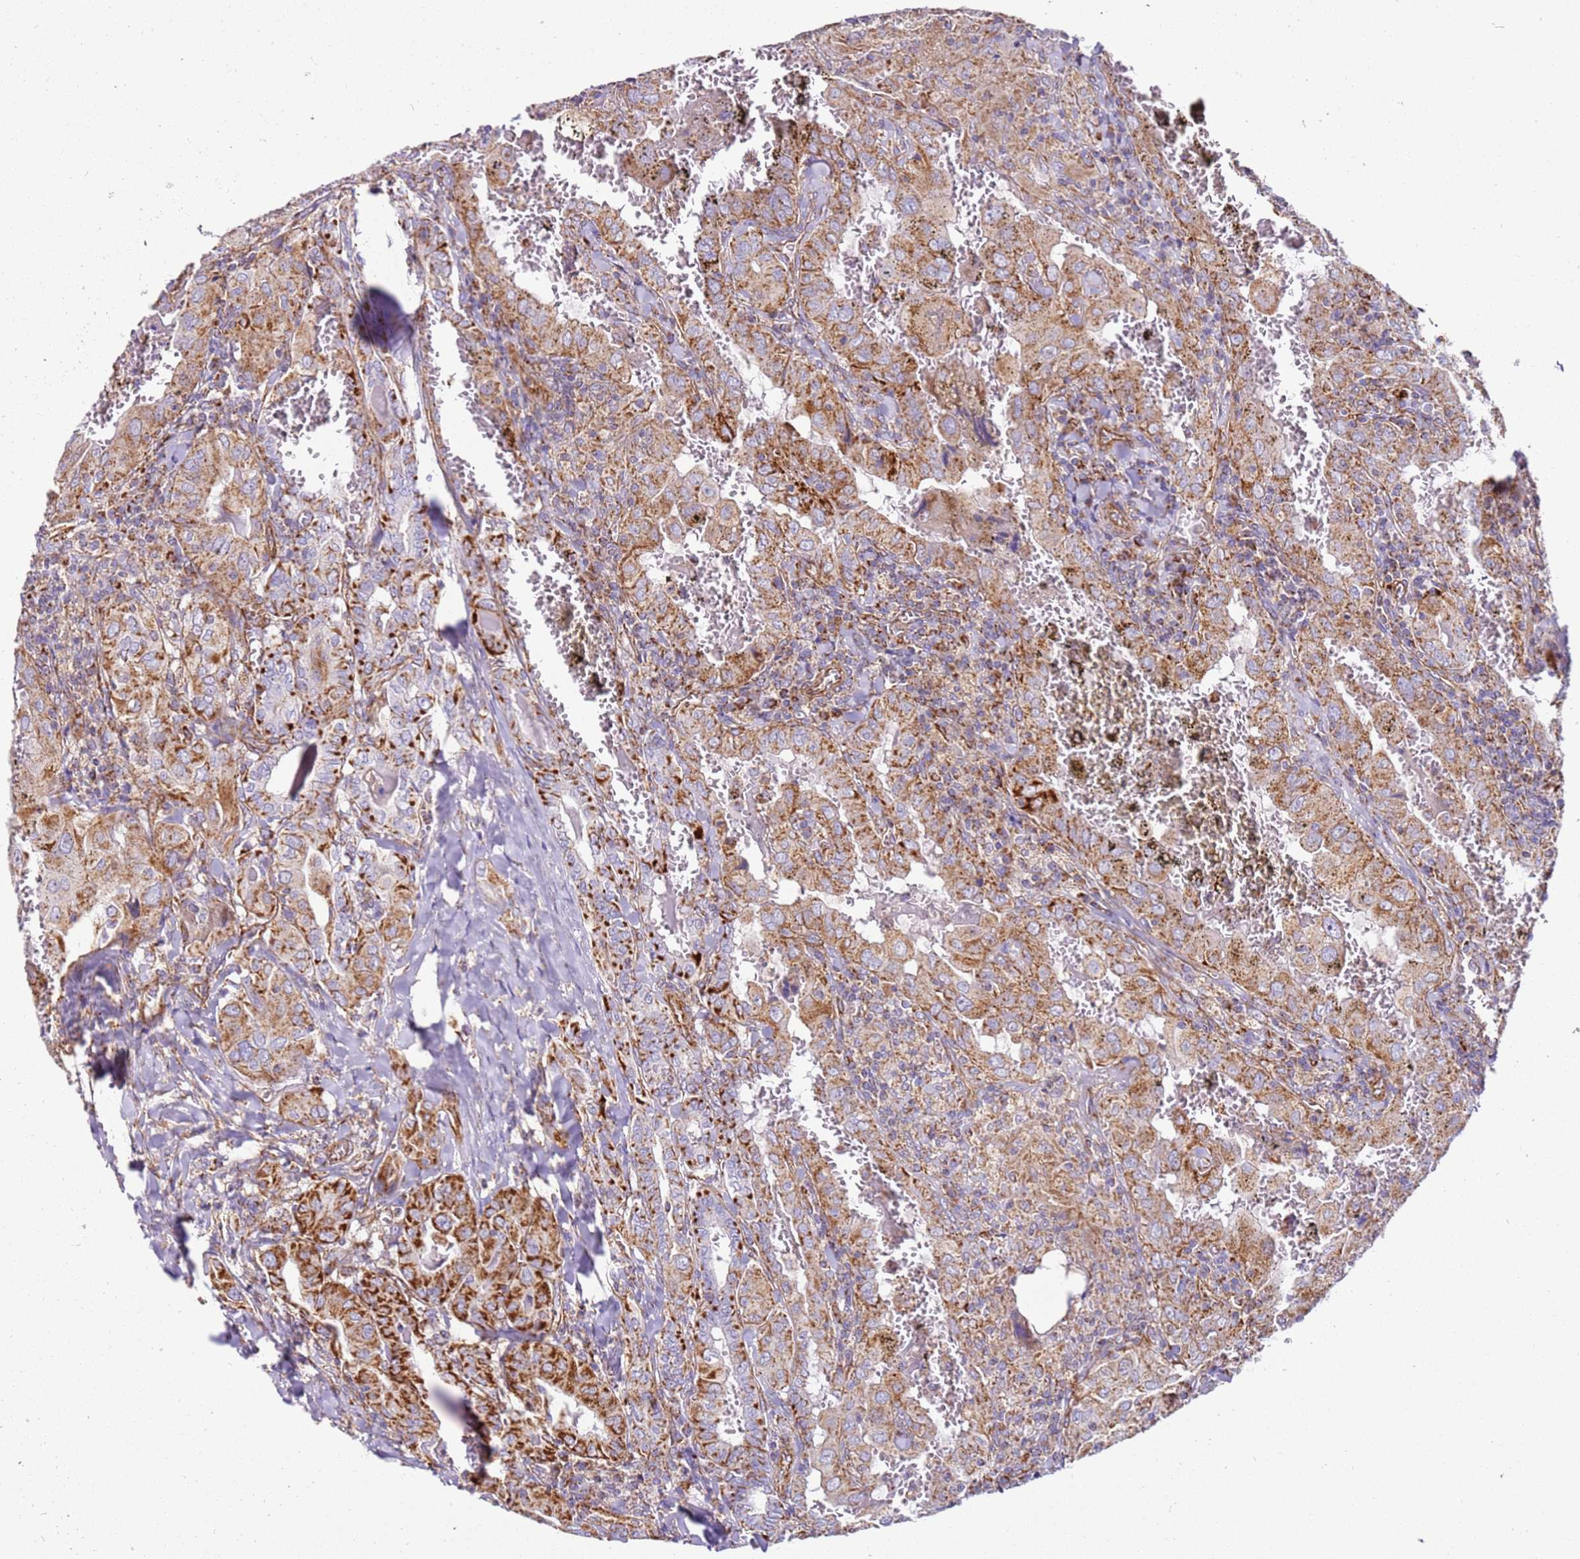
{"staining": {"intensity": "moderate", "quantity": ">75%", "location": "cytoplasmic/membranous"}, "tissue": "thyroid cancer", "cell_type": "Tumor cells", "image_type": "cancer", "snomed": [{"axis": "morphology", "description": "Papillary adenocarcinoma, NOS"}, {"axis": "topography", "description": "Thyroid gland"}], "caption": "IHC image of human thyroid cancer stained for a protein (brown), which exhibits medium levels of moderate cytoplasmic/membranous staining in approximately >75% of tumor cells.", "gene": "MRPL20", "patient": {"sex": "female", "age": 72}}